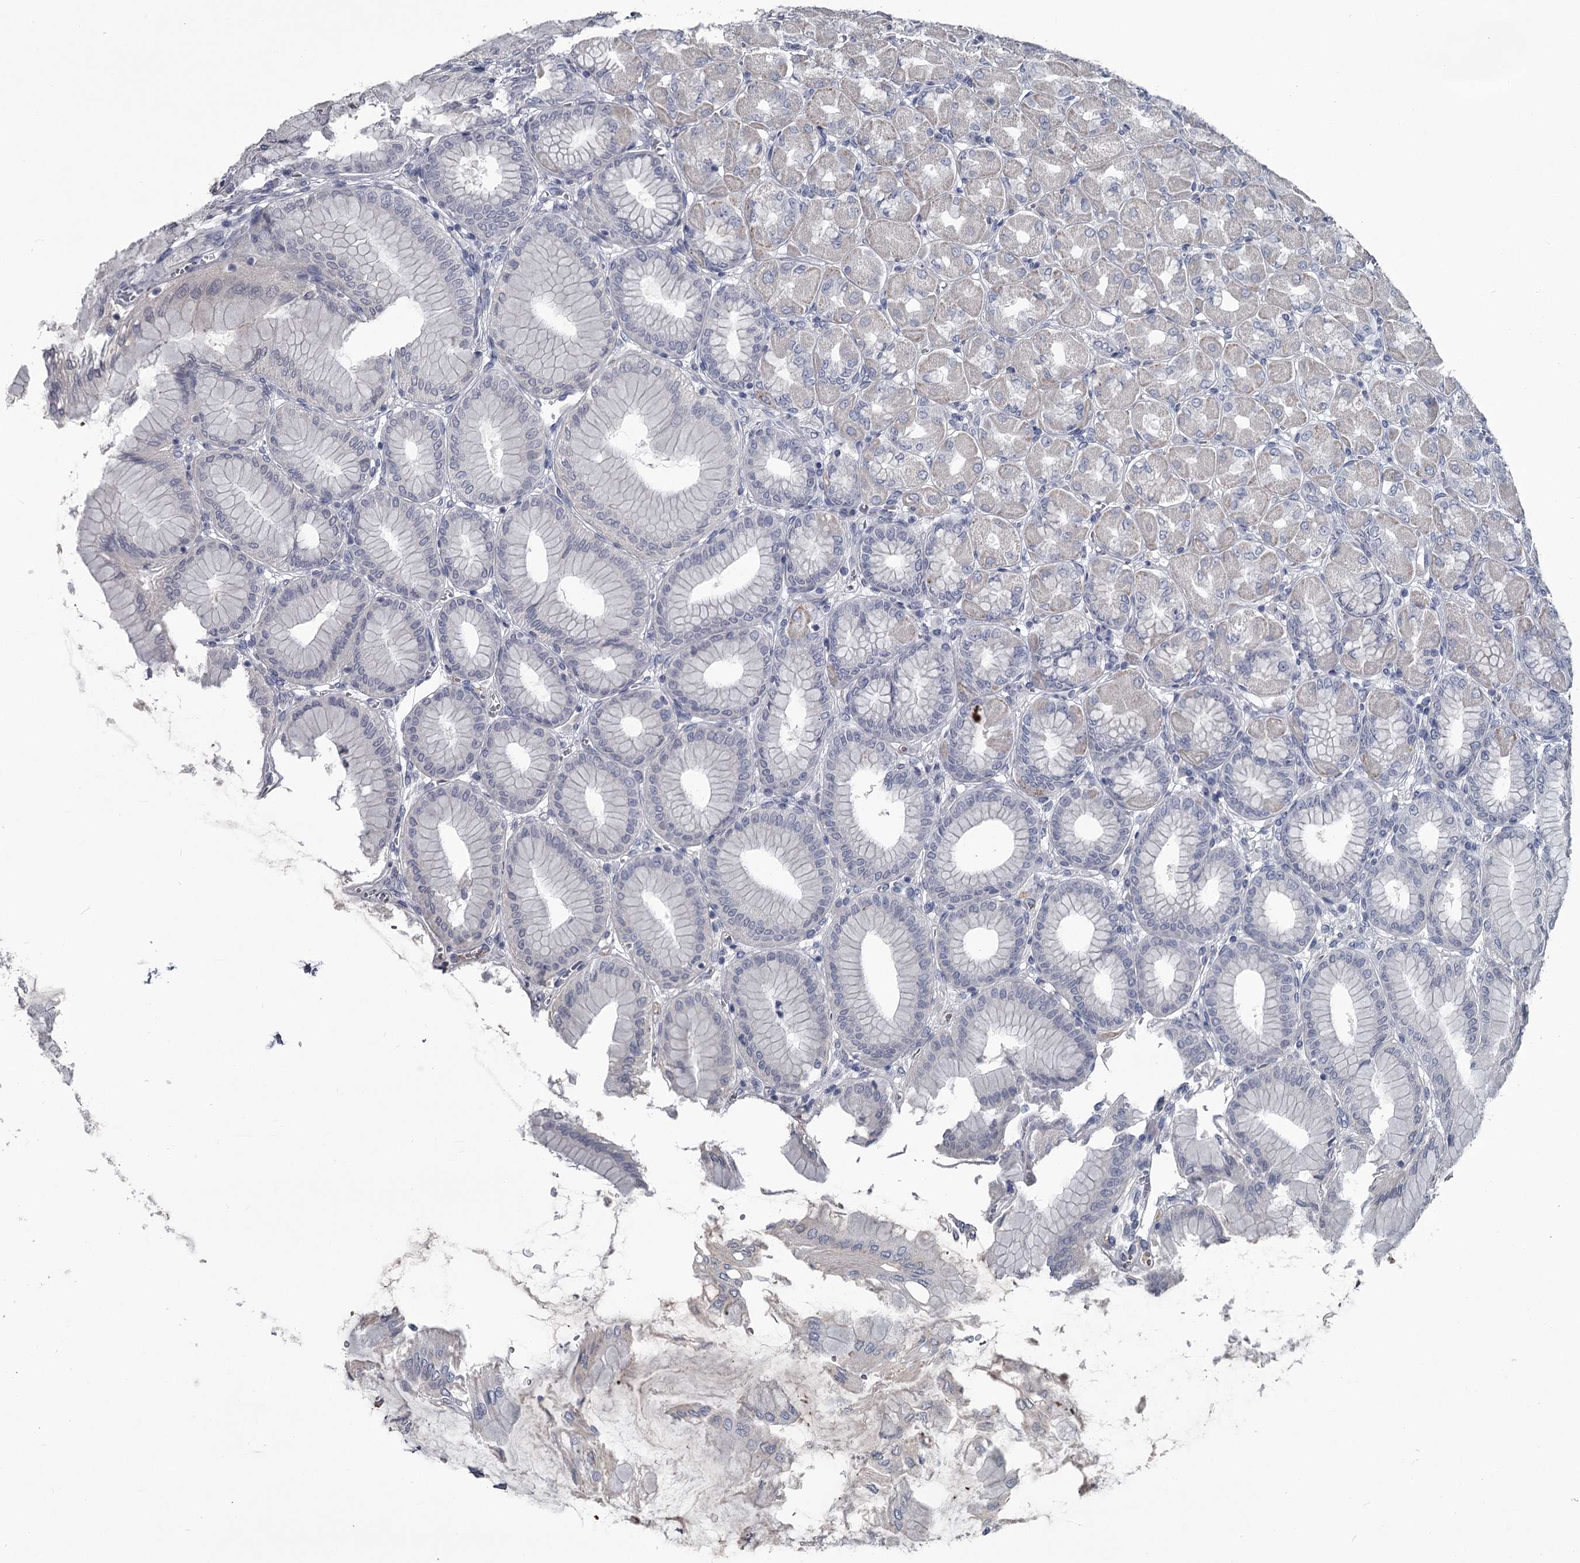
{"staining": {"intensity": "negative", "quantity": "none", "location": "none"}, "tissue": "stomach", "cell_type": "Glandular cells", "image_type": "normal", "snomed": [{"axis": "morphology", "description": "Normal tissue, NOS"}, {"axis": "topography", "description": "Stomach, upper"}], "caption": "Photomicrograph shows no significant protein staining in glandular cells of unremarkable stomach. Brightfield microscopy of immunohistochemistry (IHC) stained with DAB (3,3'-diaminobenzidine) (brown) and hematoxylin (blue), captured at high magnification.", "gene": "DAO", "patient": {"sex": "female", "age": 56}}